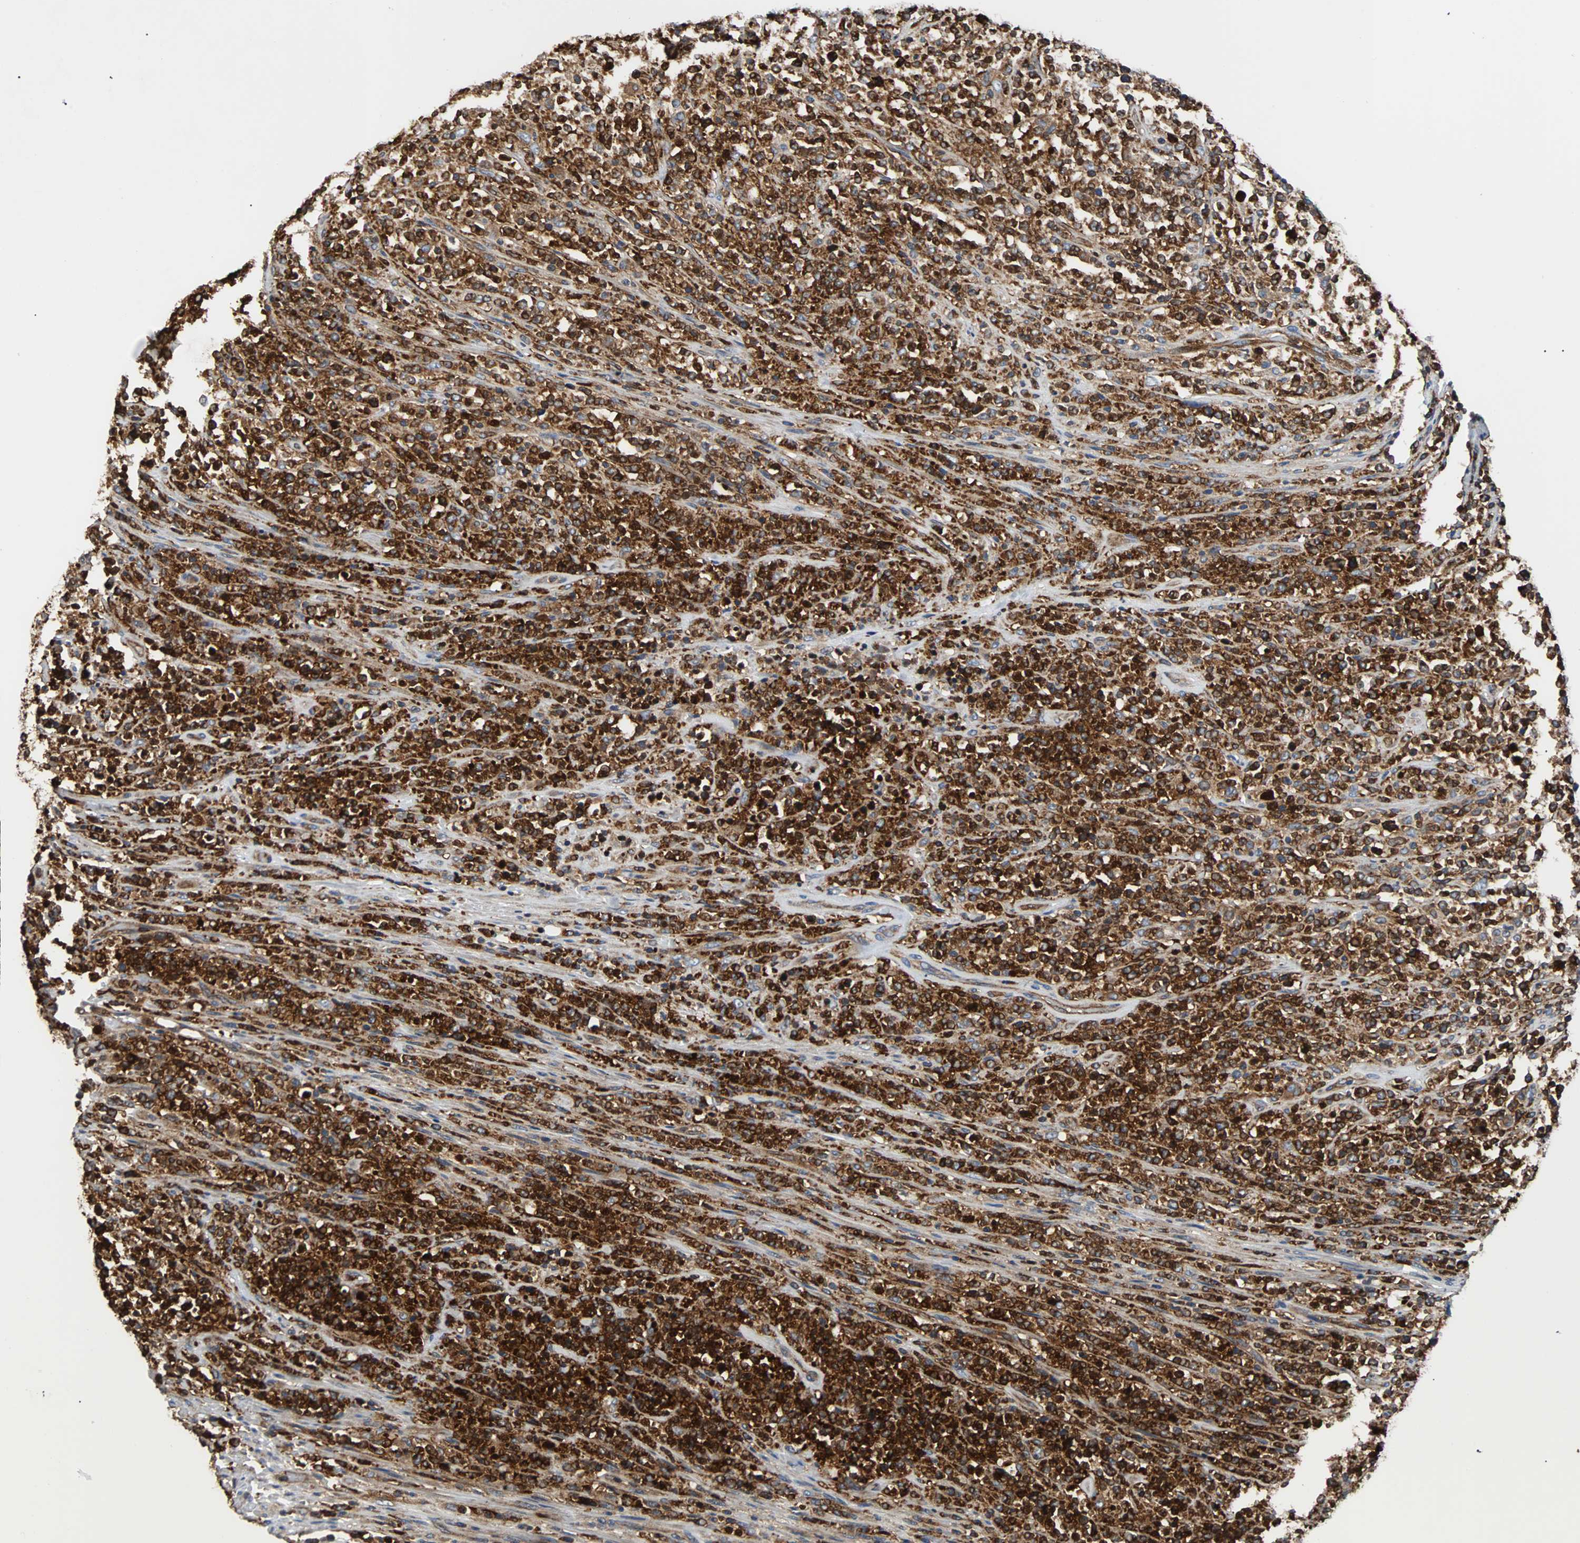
{"staining": {"intensity": "strong", "quantity": ">75%", "location": "cytoplasmic/membranous"}, "tissue": "lymphoma", "cell_type": "Tumor cells", "image_type": "cancer", "snomed": [{"axis": "morphology", "description": "Malignant lymphoma, non-Hodgkin's type, High grade"}, {"axis": "topography", "description": "Soft tissue"}], "caption": "This is an image of IHC staining of malignant lymphoma, non-Hodgkin's type (high-grade), which shows strong staining in the cytoplasmic/membranous of tumor cells.", "gene": "PLCG2", "patient": {"sex": "male", "age": 18}}